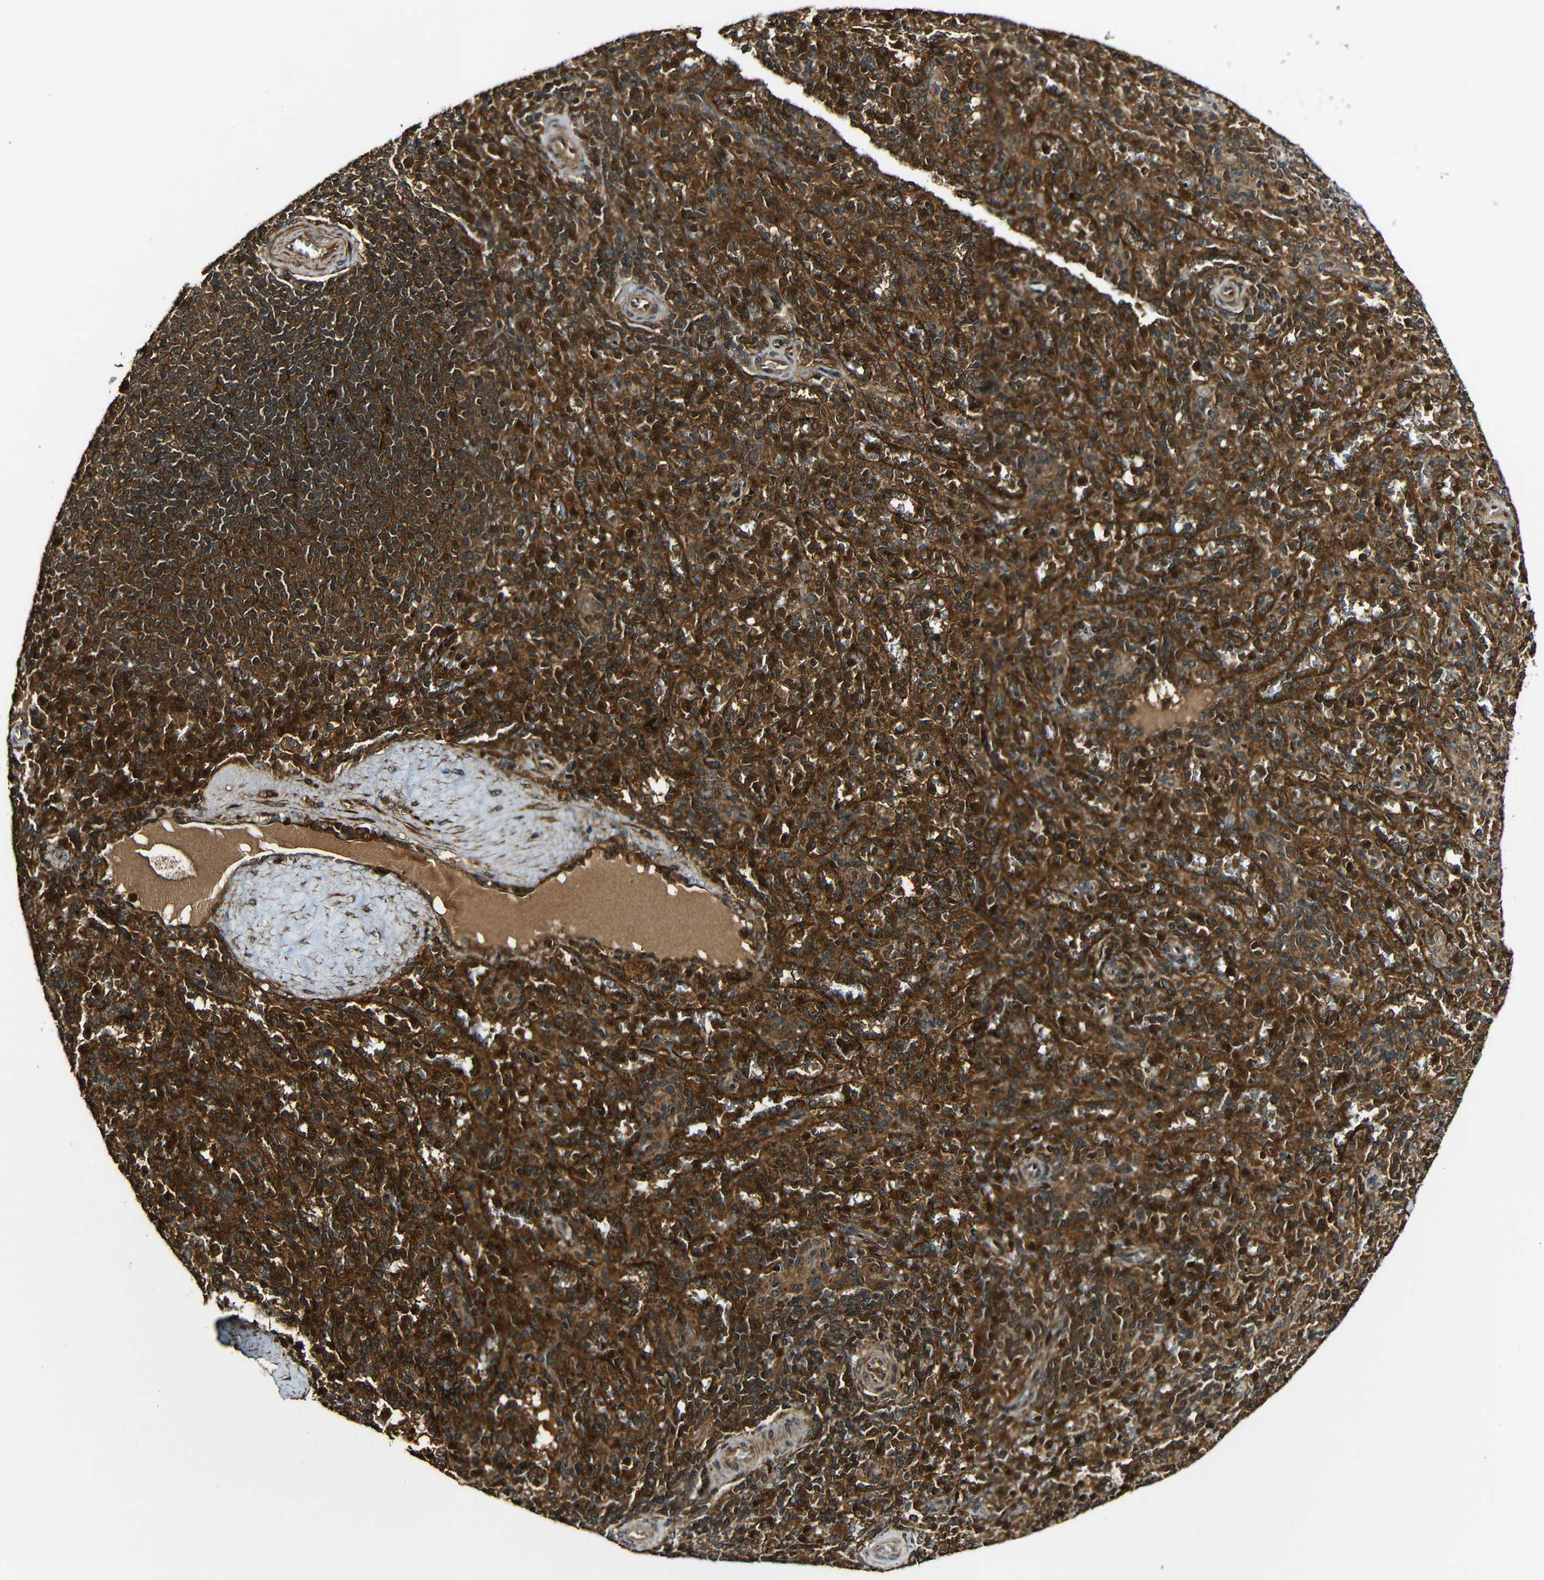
{"staining": {"intensity": "strong", "quantity": ">75%", "location": "cytoplasmic/membranous"}, "tissue": "spleen", "cell_type": "Cells in red pulp", "image_type": "normal", "snomed": [{"axis": "morphology", "description": "Normal tissue, NOS"}, {"axis": "topography", "description": "Spleen"}], "caption": "Human spleen stained for a protein (brown) shows strong cytoplasmic/membranous positive positivity in about >75% of cells in red pulp.", "gene": "CASP8", "patient": {"sex": "male", "age": 36}}